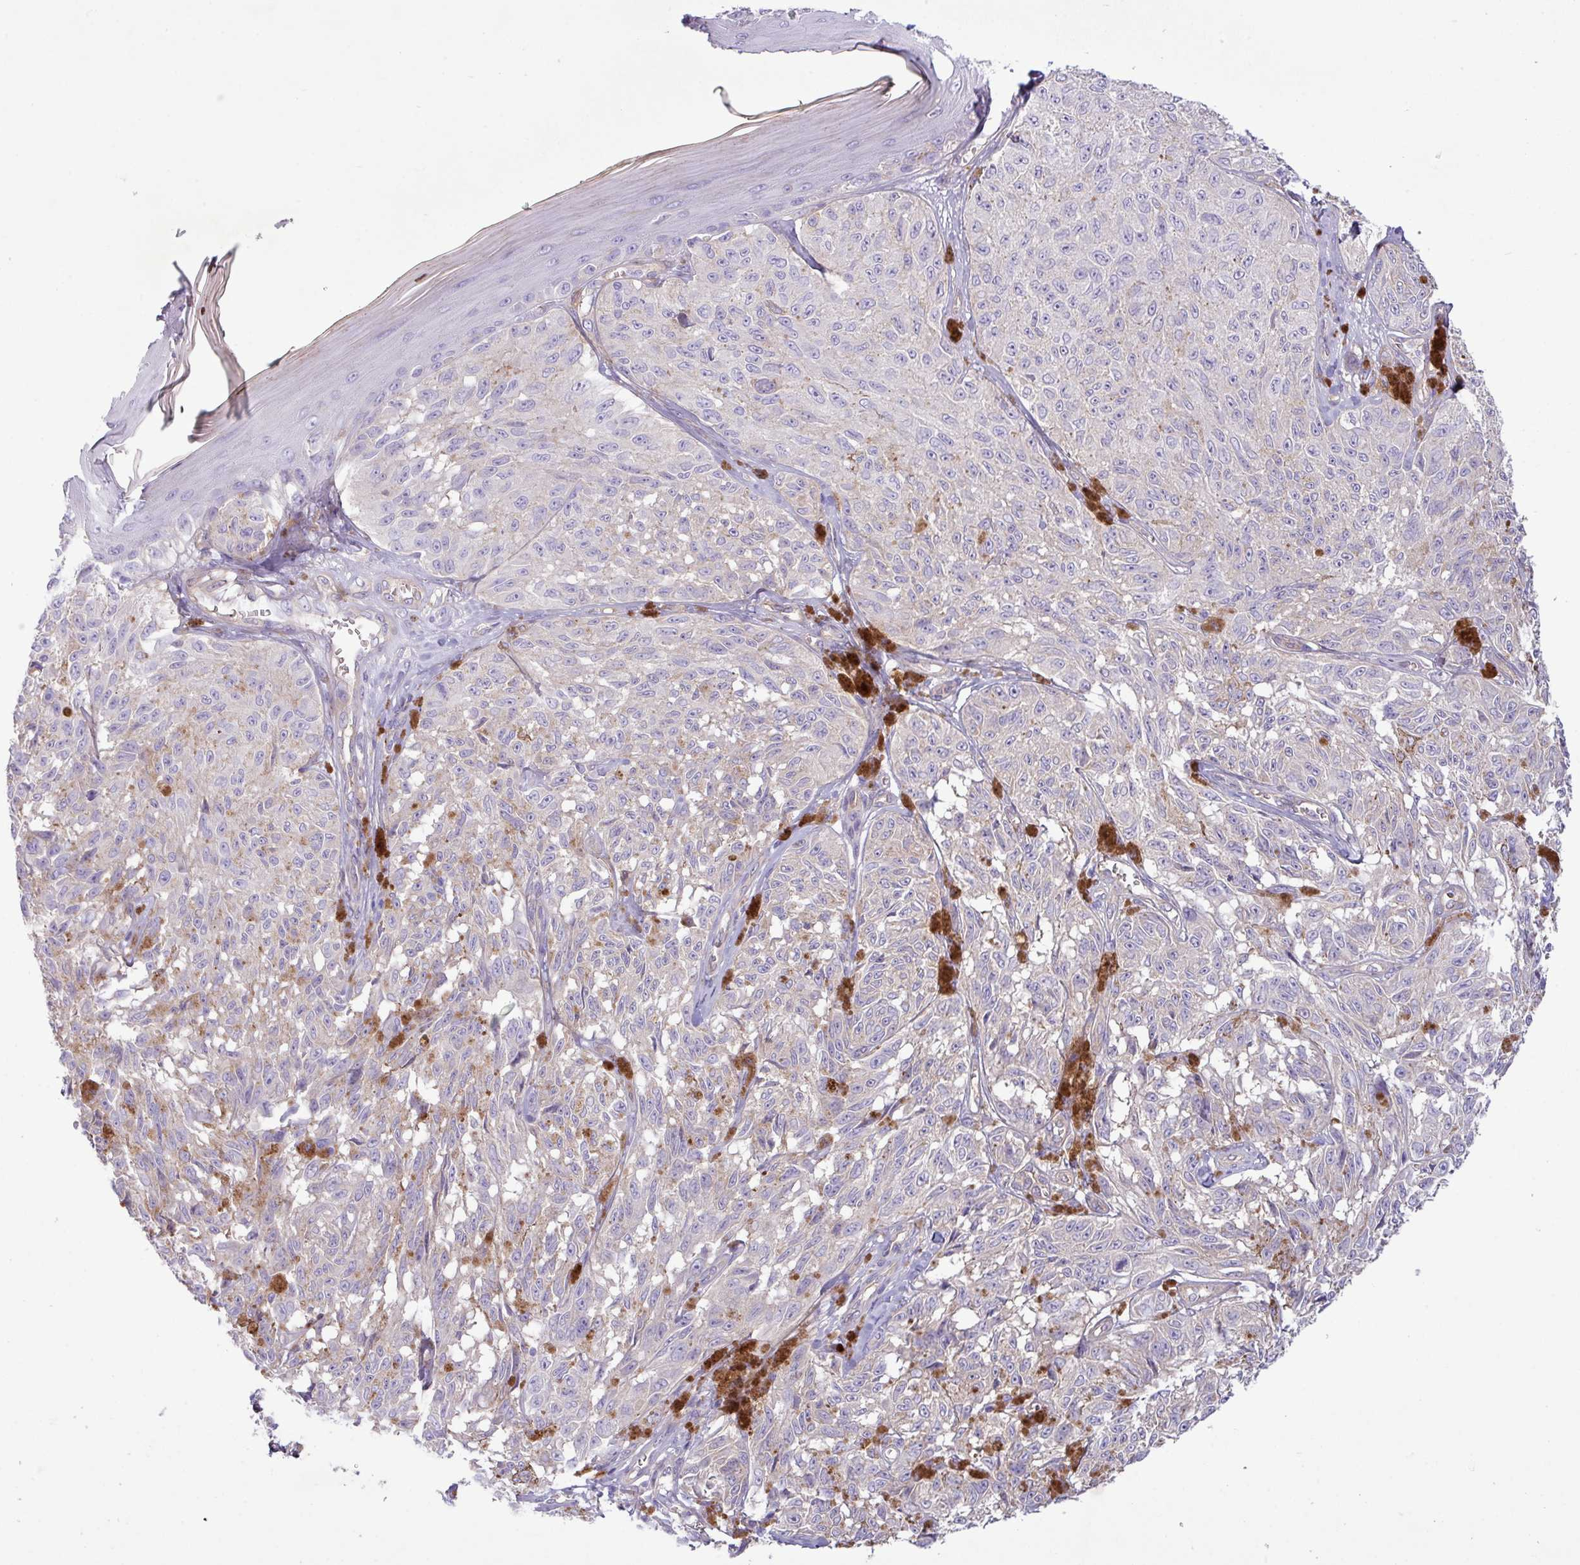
{"staining": {"intensity": "weak", "quantity": "<25%", "location": "cytoplasmic/membranous"}, "tissue": "melanoma", "cell_type": "Tumor cells", "image_type": "cancer", "snomed": [{"axis": "morphology", "description": "Malignant melanoma, NOS"}, {"axis": "topography", "description": "Skin"}], "caption": "This is an immunohistochemistry (IHC) photomicrograph of malignant melanoma. There is no expression in tumor cells.", "gene": "KIRREL3", "patient": {"sex": "male", "age": 68}}